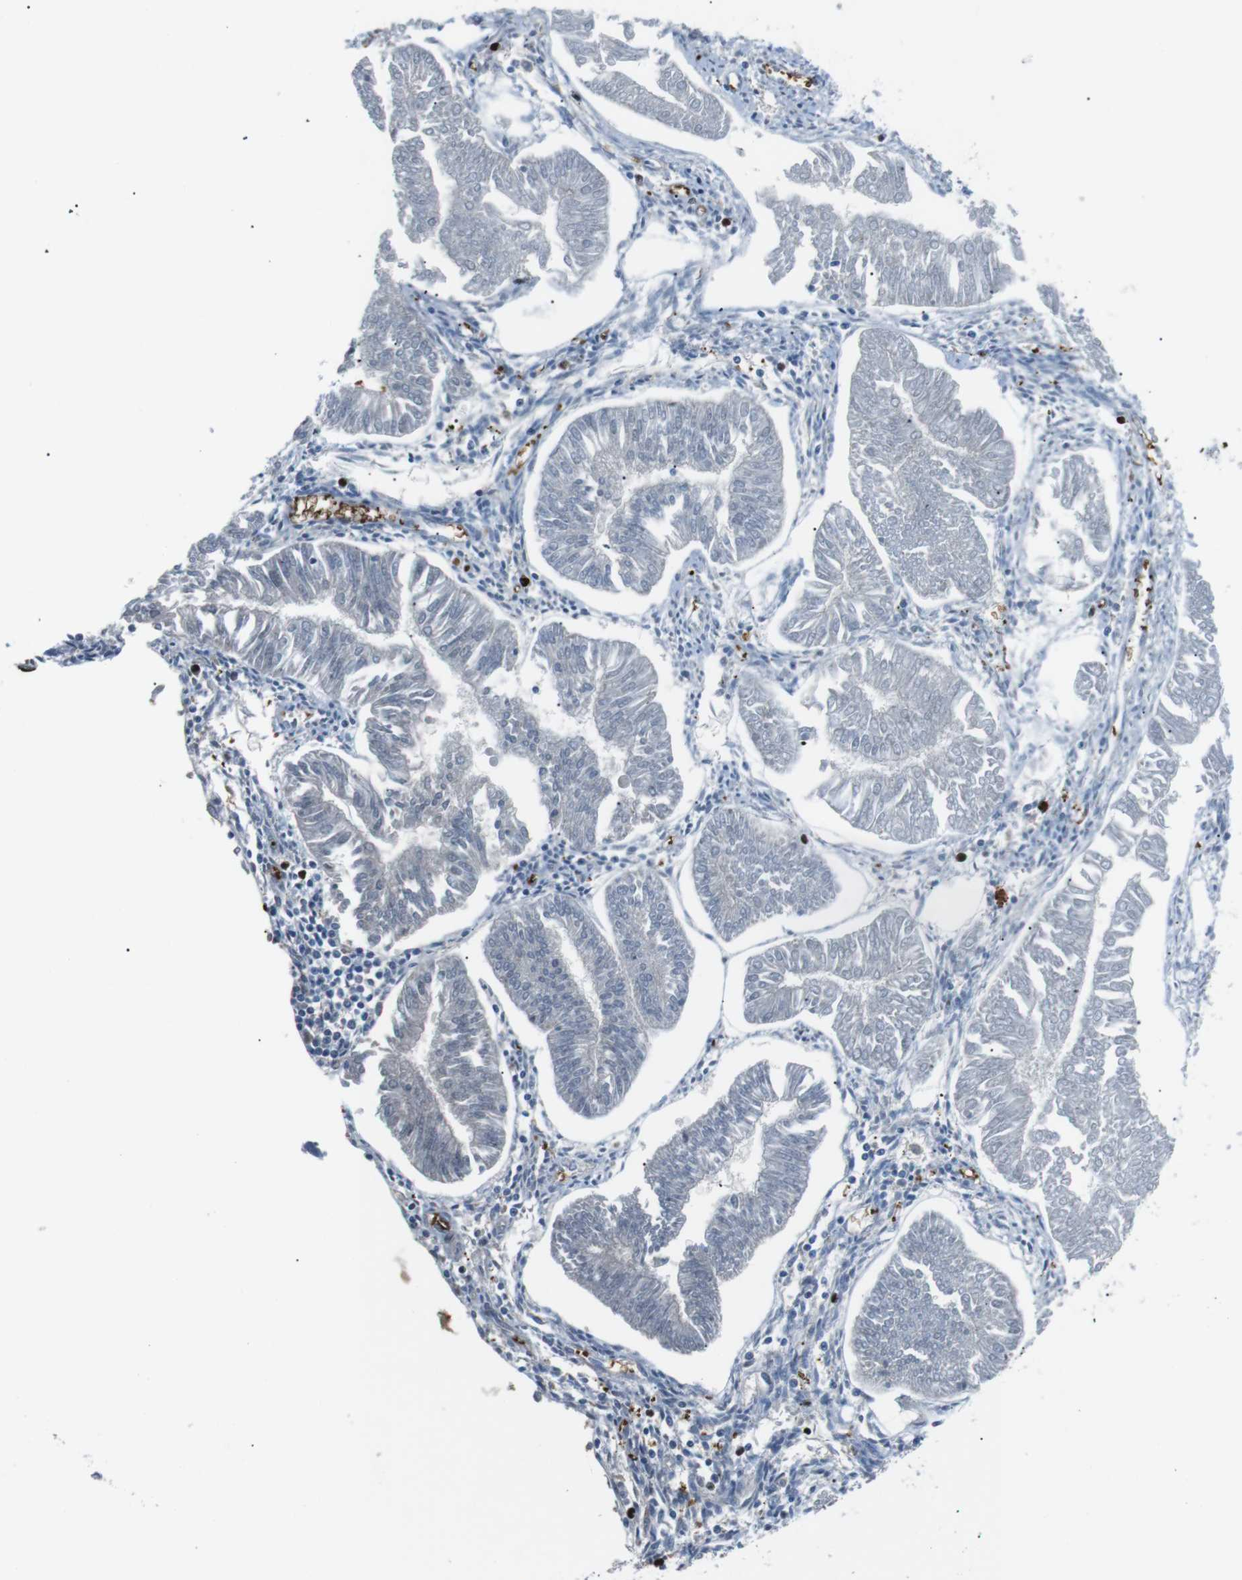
{"staining": {"intensity": "negative", "quantity": "none", "location": "none"}, "tissue": "endometrial cancer", "cell_type": "Tumor cells", "image_type": "cancer", "snomed": [{"axis": "morphology", "description": "Adenocarcinoma, NOS"}, {"axis": "topography", "description": "Endometrium"}], "caption": "Tumor cells show no significant staining in endometrial cancer (adenocarcinoma).", "gene": "SPTA1", "patient": {"sex": "female", "age": 53}}